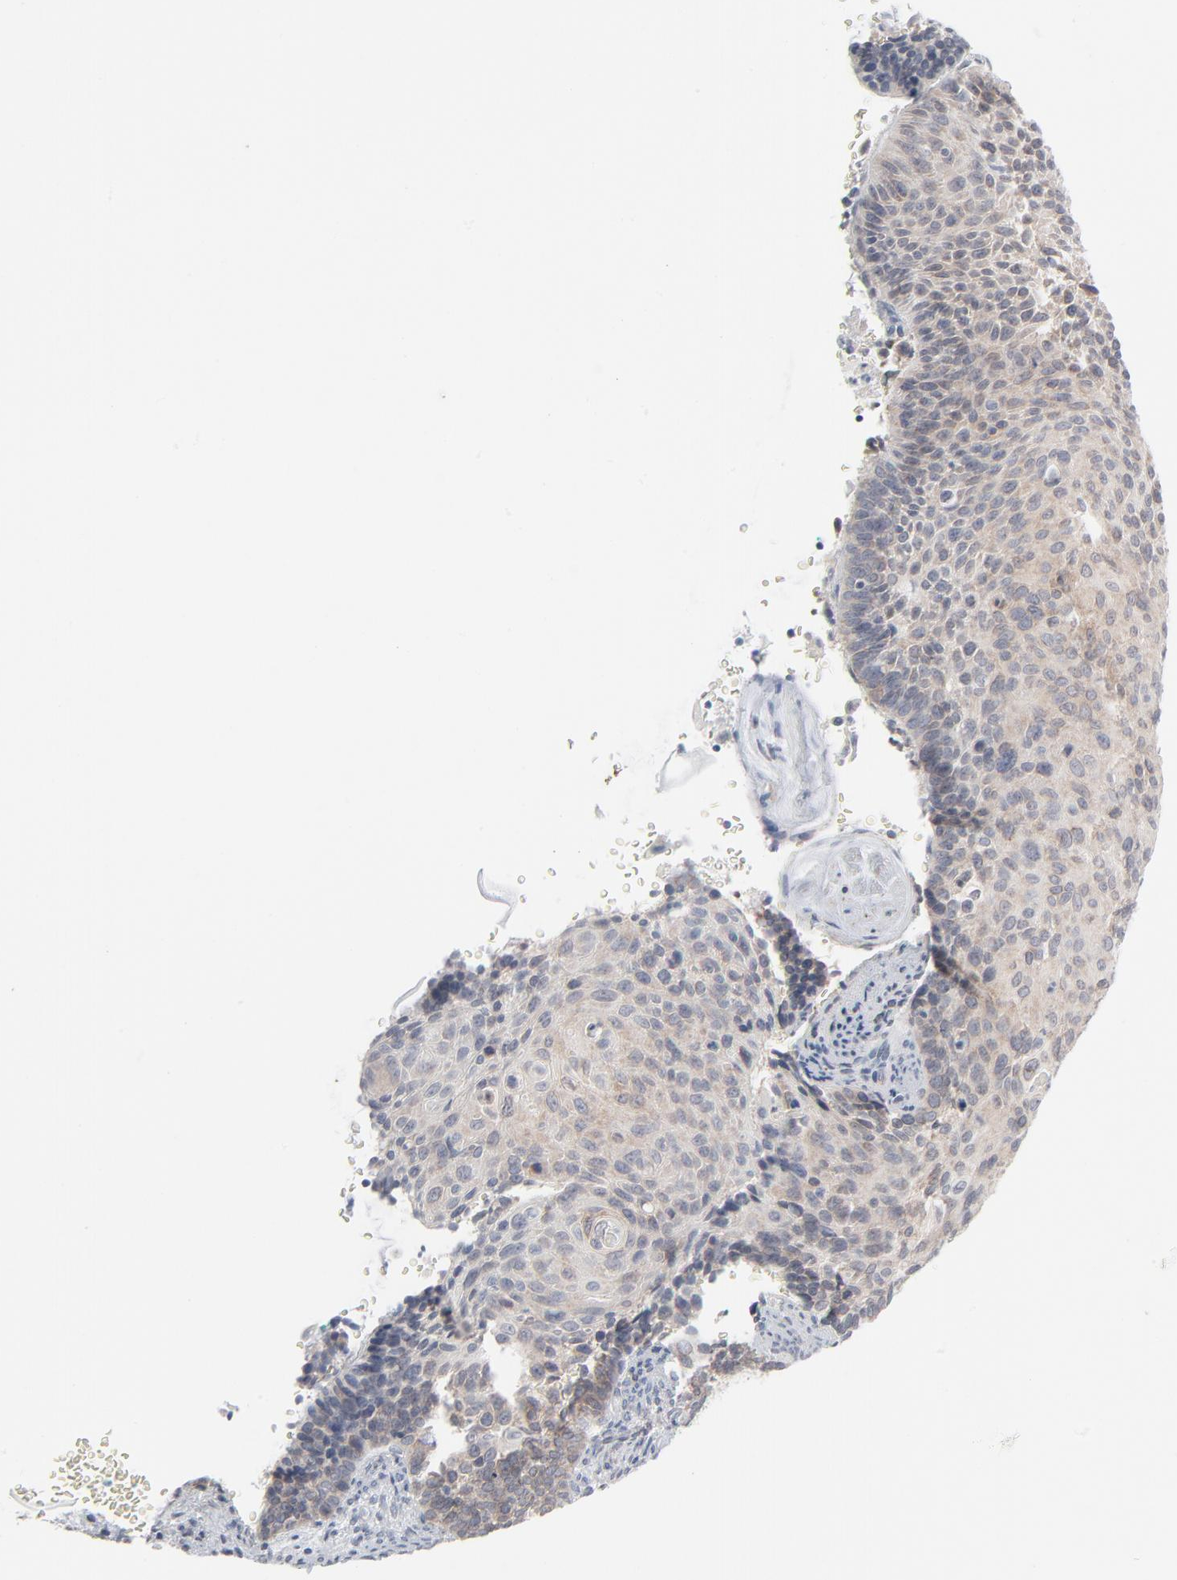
{"staining": {"intensity": "weak", "quantity": "25%-75%", "location": "cytoplasmic/membranous"}, "tissue": "cervical cancer", "cell_type": "Tumor cells", "image_type": "cancer", "snomed": [{"axis": "morphology", "description": "Squamous cell carcinoma, NOS"}, {"axis": "topography", "description": "Cervix"}], "caption": "There is low levels of weak cytoplasmic/membranous expression in tumor cells of cervical cancer, as demonstrated by immunohistochemical staining (brown color).", "gene": "KDSR", "patient": {"sex": "female", "age": 33}}